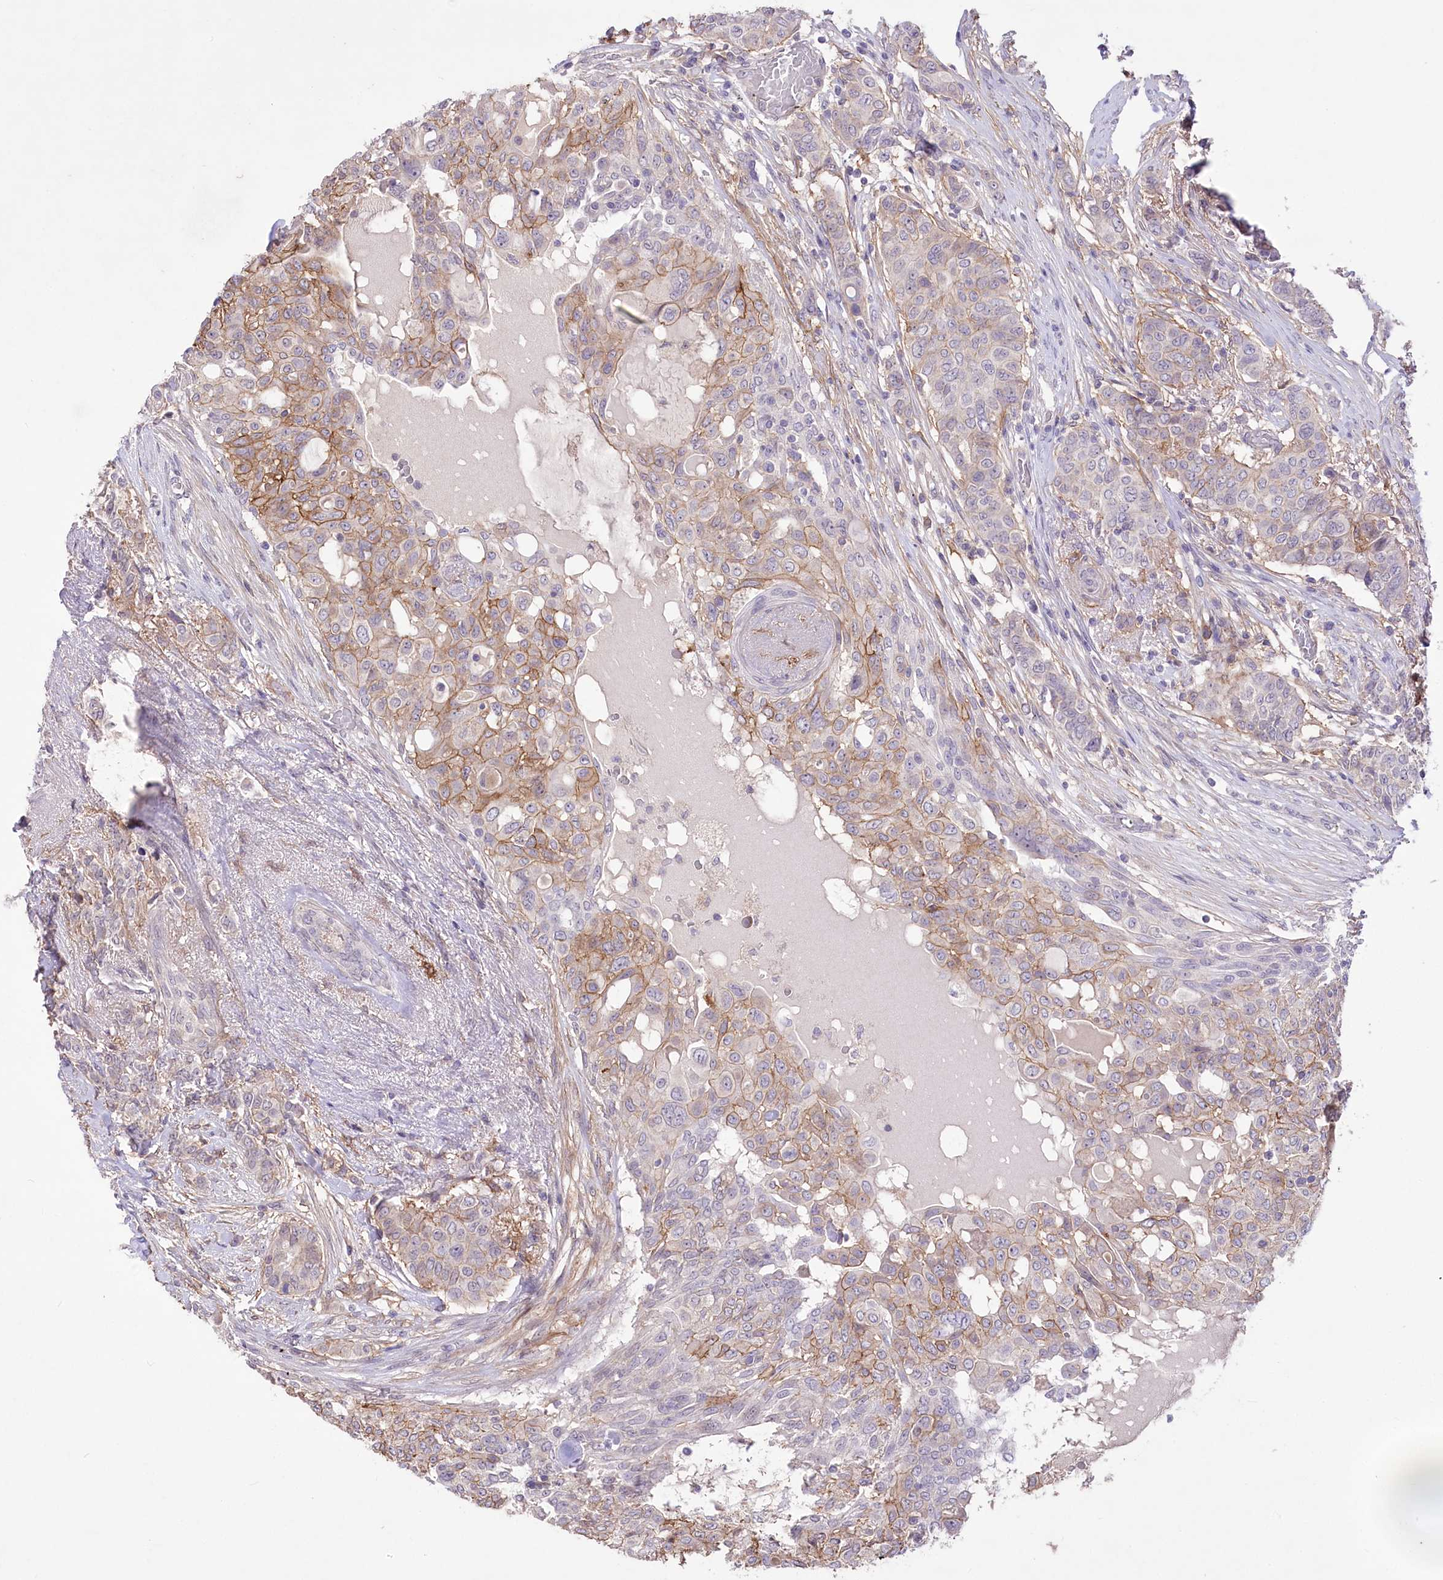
{"staining": {"intensity": "moderate", "quantity": "<25%", "location": "cytoplasmic/membranous"}, "tissue": "breast cancer", "cell_type": "Tumor cells", "image_type": "cancer", "snomed": [{"axis": "morphology", "description": "Lobular carcinoma"}, {"axis": "topography", "description": "Breast"}], "caption": "Breast lobular carcinoma stained for a protein shows moderate cytoplasmic/membranous positivity in tumor cells.", "gene": "ENPP1", "patient": {"sex": "female", "age": 51}}